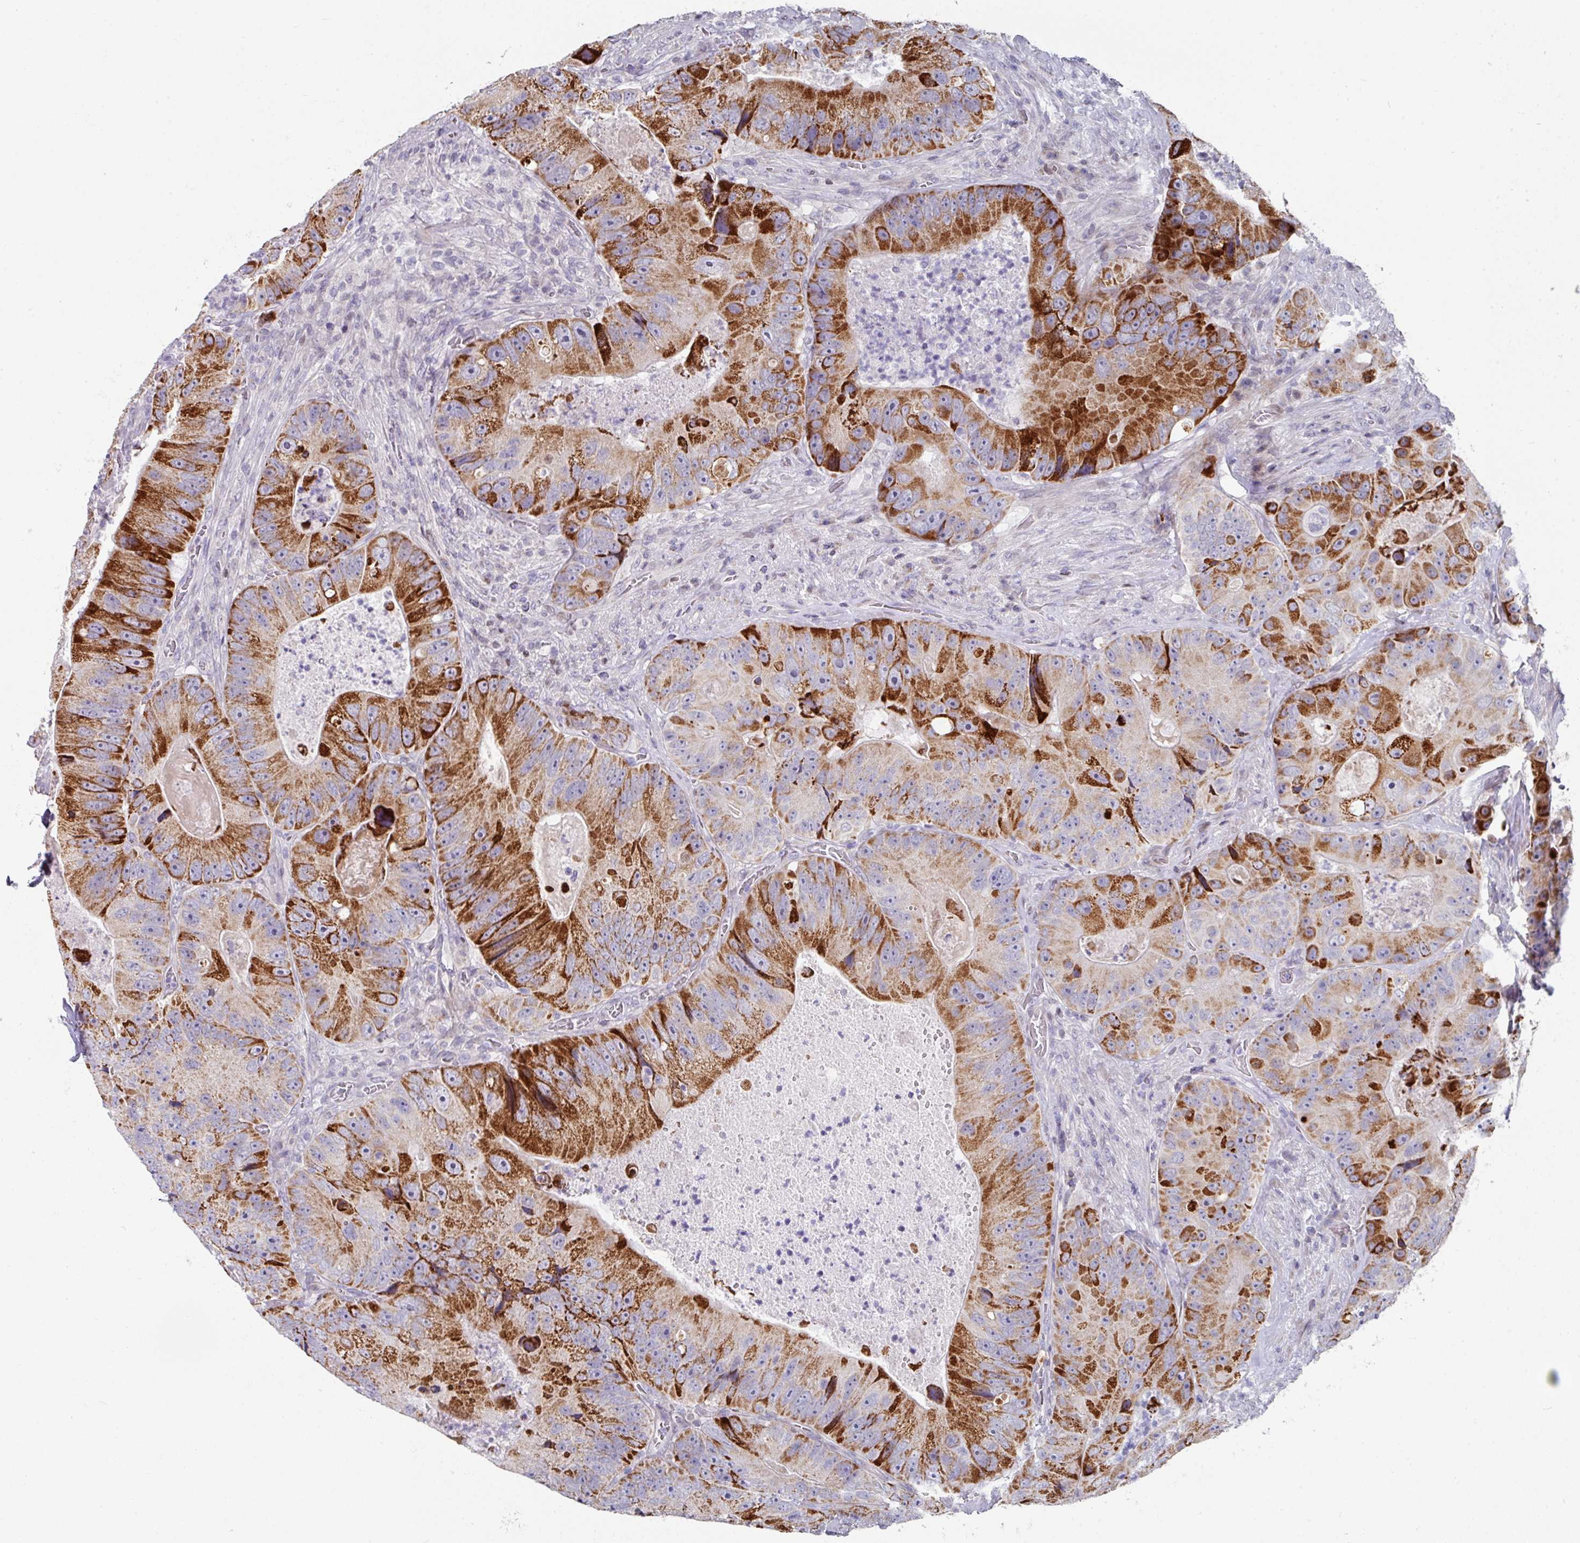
{"staining": {"intensity": "strong", "quantity": "25%-75%", "location": "cytoplasmic/membranous"}, "tissue": "colorectal cancer", "cell_type": "Tumor cells", "image_type": "cancer", "snomed": [{"axis": "morphology", "description": "Adenocarcinoma, NOS"}, {"axis": "topography", "description": "Colon"}], "caption": "A brown stain labels strong cytoplasmic/membranous positivity of a protein in human colorectal cancer tumor cells.", "gene": "CBX7", "patient": {"sex": "female", "age": 86}}